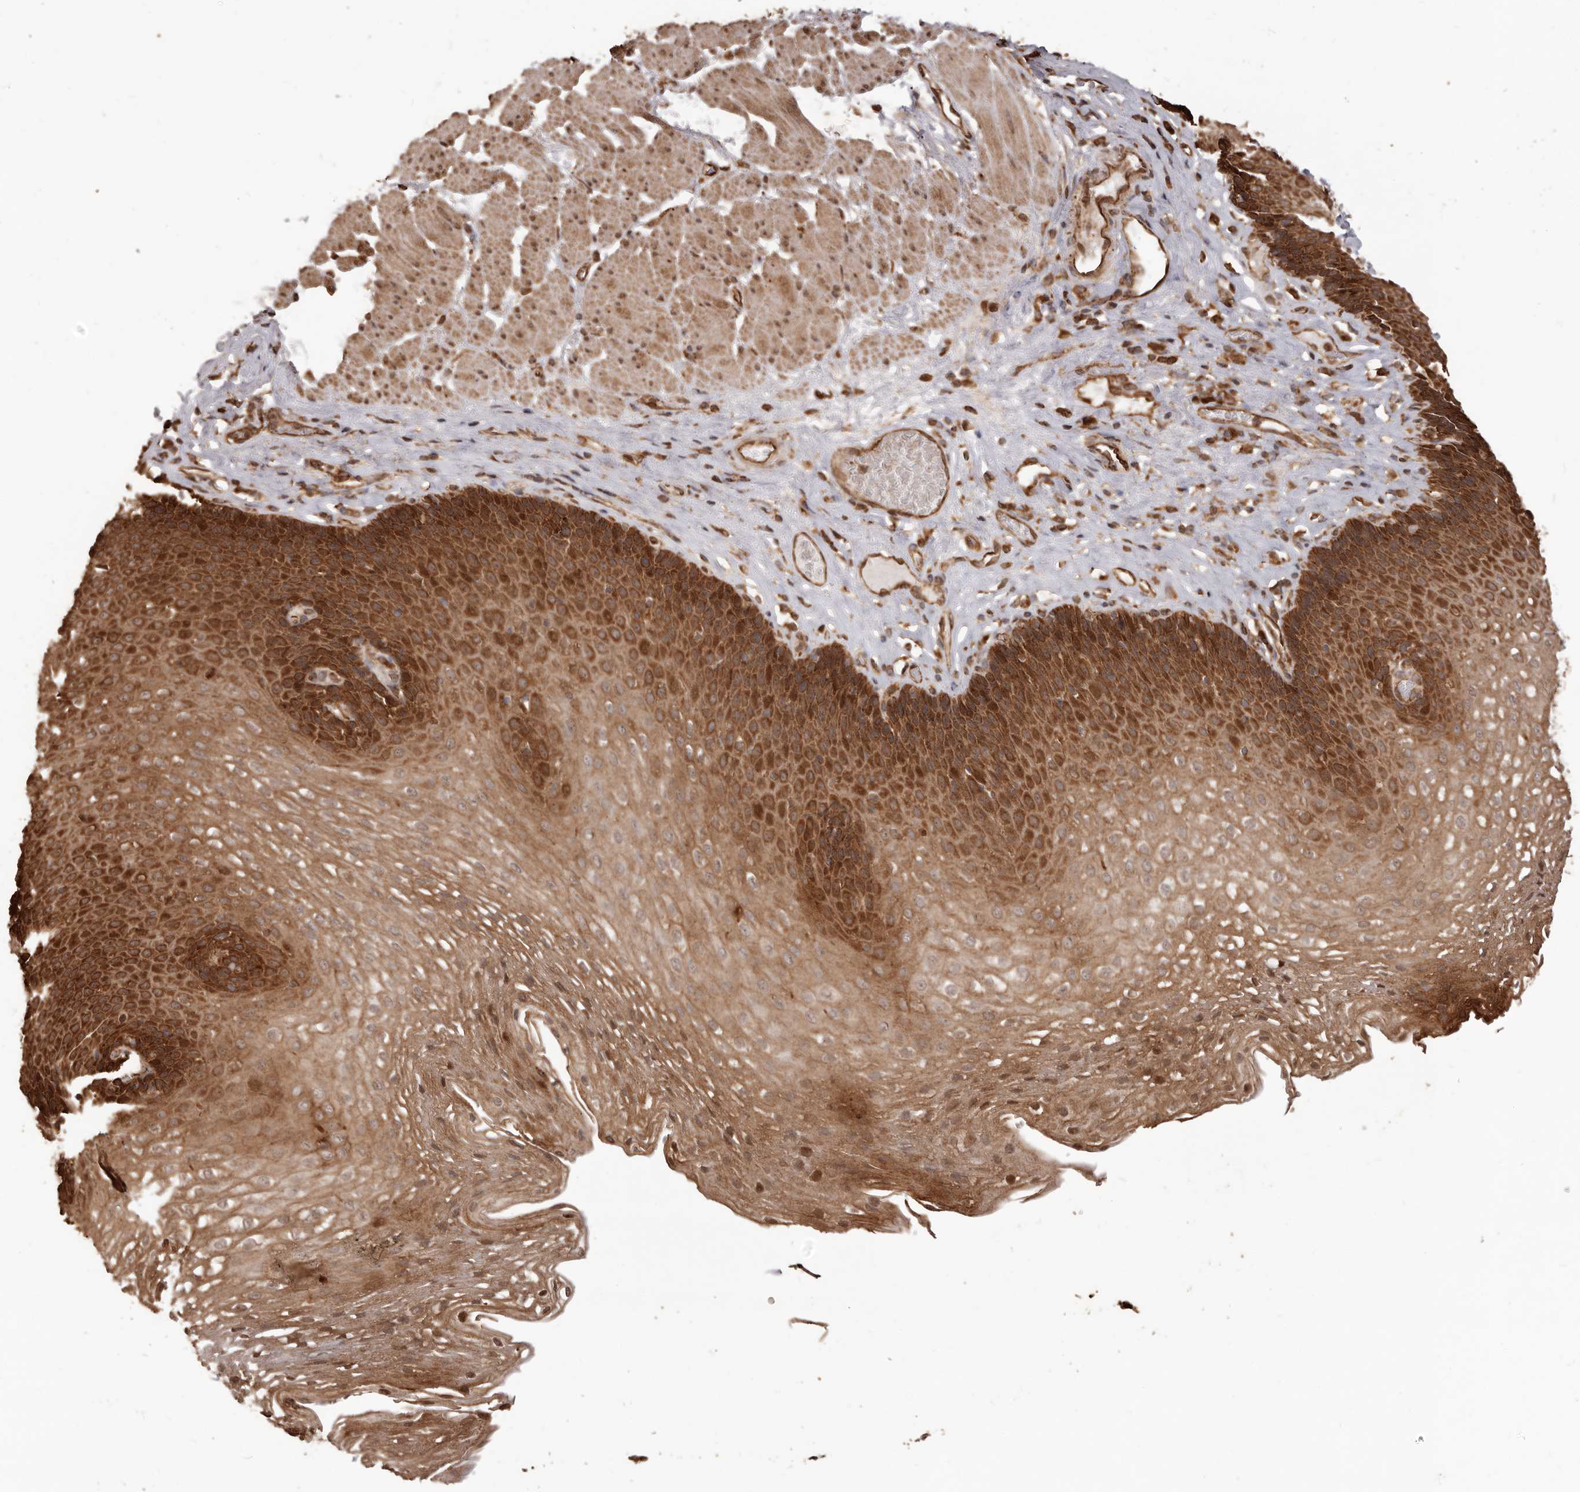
{"staining": {"intensity": "strong", "quantity": "25%-75%", "location": "cytoplasmic/membranous"}, "tissue": "esophagus", "cell_type": "Squamous epithelial cells", "image_type": "normal", "snomed": [{"axis": "morphology", "description": "Normal tissue, NOS"}, {"axis": "topography", "description": "Esophagus"}], "caption": "An IHC micrograph of benign tissue is shown. Protein staining in brown shows strong cytoplasmic/membranous positivity in esophagus within squamous epithelial cells.", "gene": "MTO1", "patient": {"sex": "female", "age": 66}}